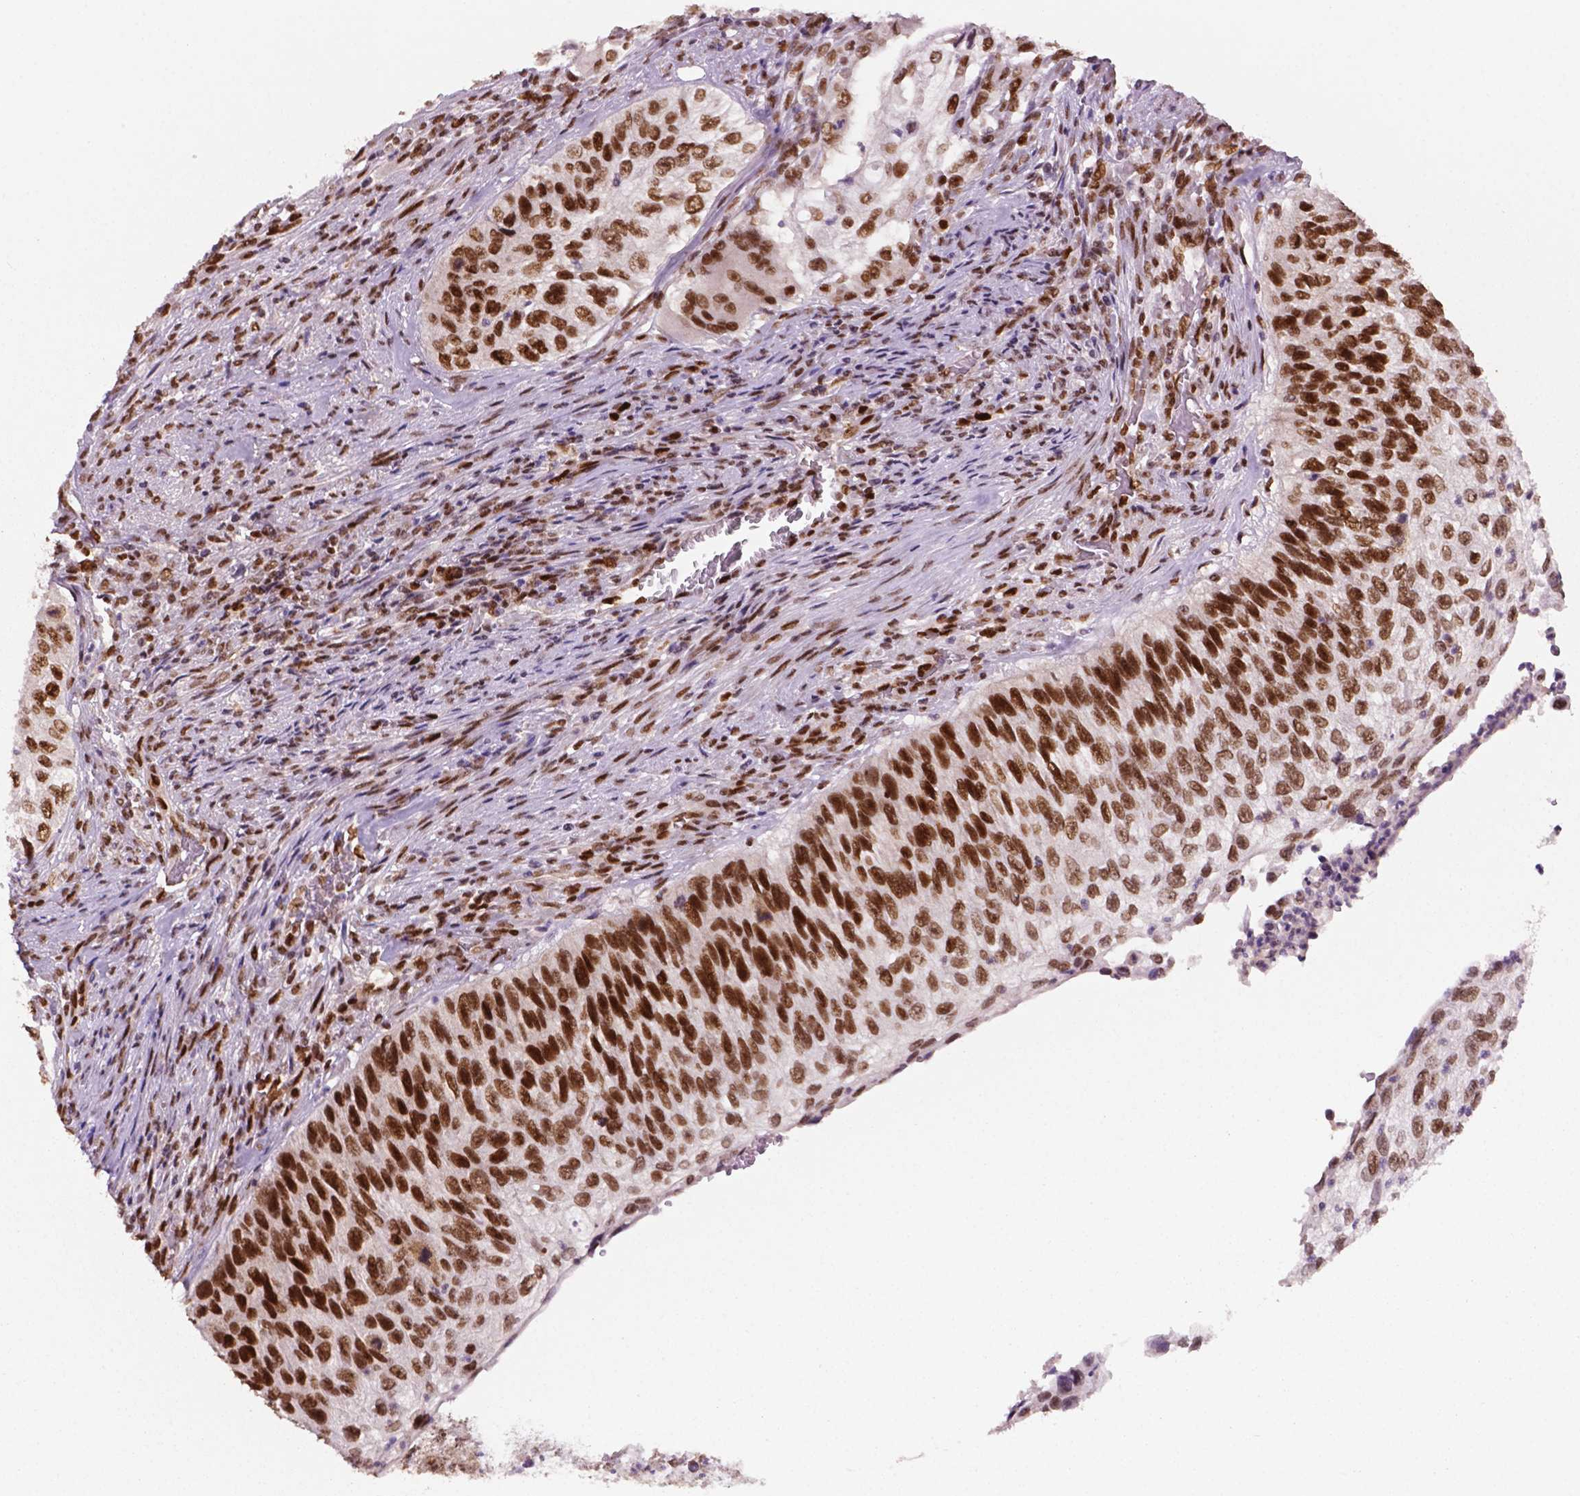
{"staining": {"intensity": "moderate", "quantity": "25%-75%", "location": "nuclear"}, "tissue": "urothelial cancer", "cell_type": "Tumor cells", "image_type": "cancer", "snomed": [{"axis": "morphology", "description": "Urothelial carcinoma, High grade"}, {"axis": "topography", "description": "Urinary bladder"}], "caption": "The image reveals immunohistochemical staining of urothelial carcinoma (high-grade). There is moderate nuclear expression is seen in approximately 25%-75% of tumor cells. (DAB (3,3'-diaminobenzidine) IHC with brightfield microscopy, high magnification).", "gene": "MLH1", "patient": {"sex": "female", "age": 60}}